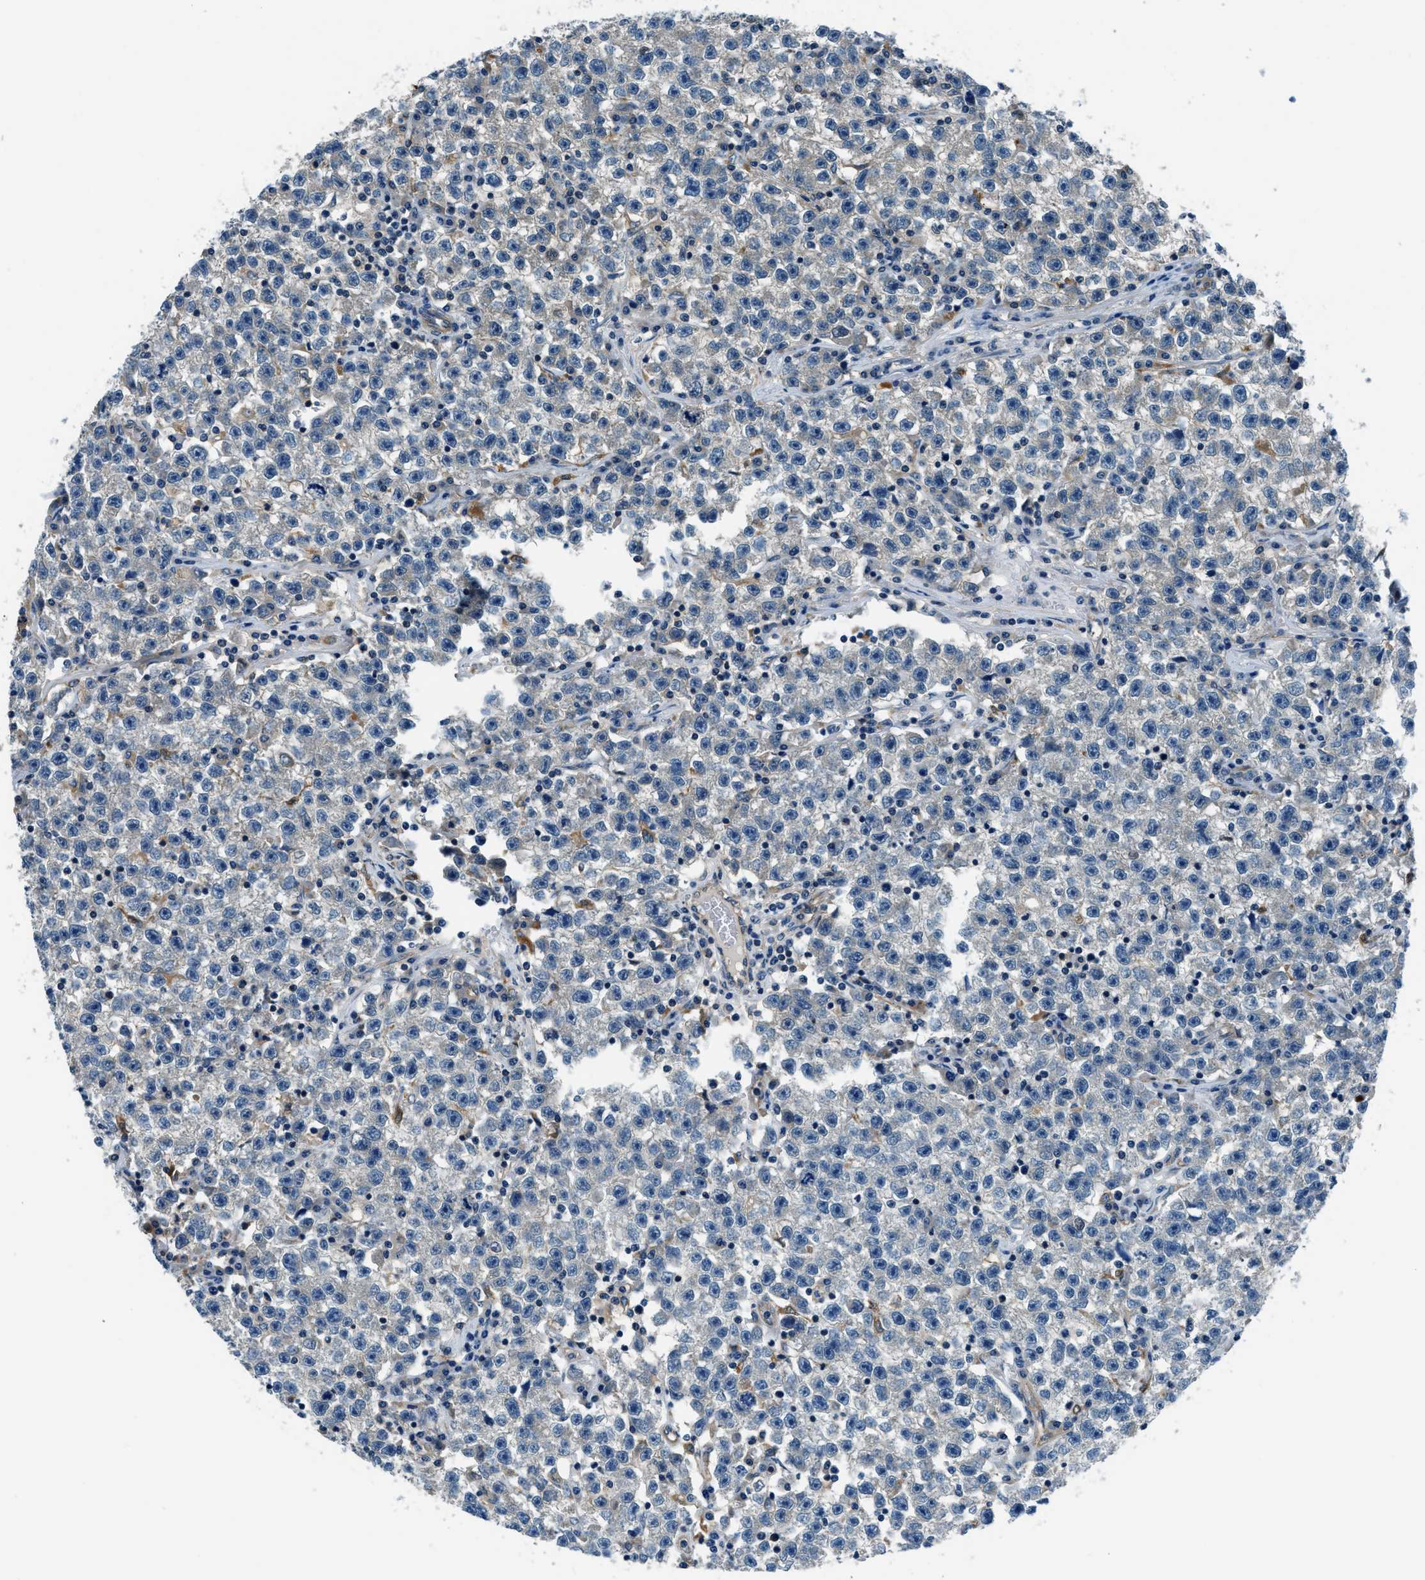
{"staining": {"intensity": "negative", "quantity": "none", "location": "none"}, "tissue": "testis cancer", "cell_type": "Tumor cells", "image_type": "cancer", "snomed": [{"axis": "morphology", "description": "Seminoma, NOS"}, {"axis": "topography", "description": "Testis"}], "caption": "This is an IHC image of seminoma (testis). There is no expression in tumor cells.", "gene": "SLC19A2", "patient": {"sex": "male", "age": 22}}